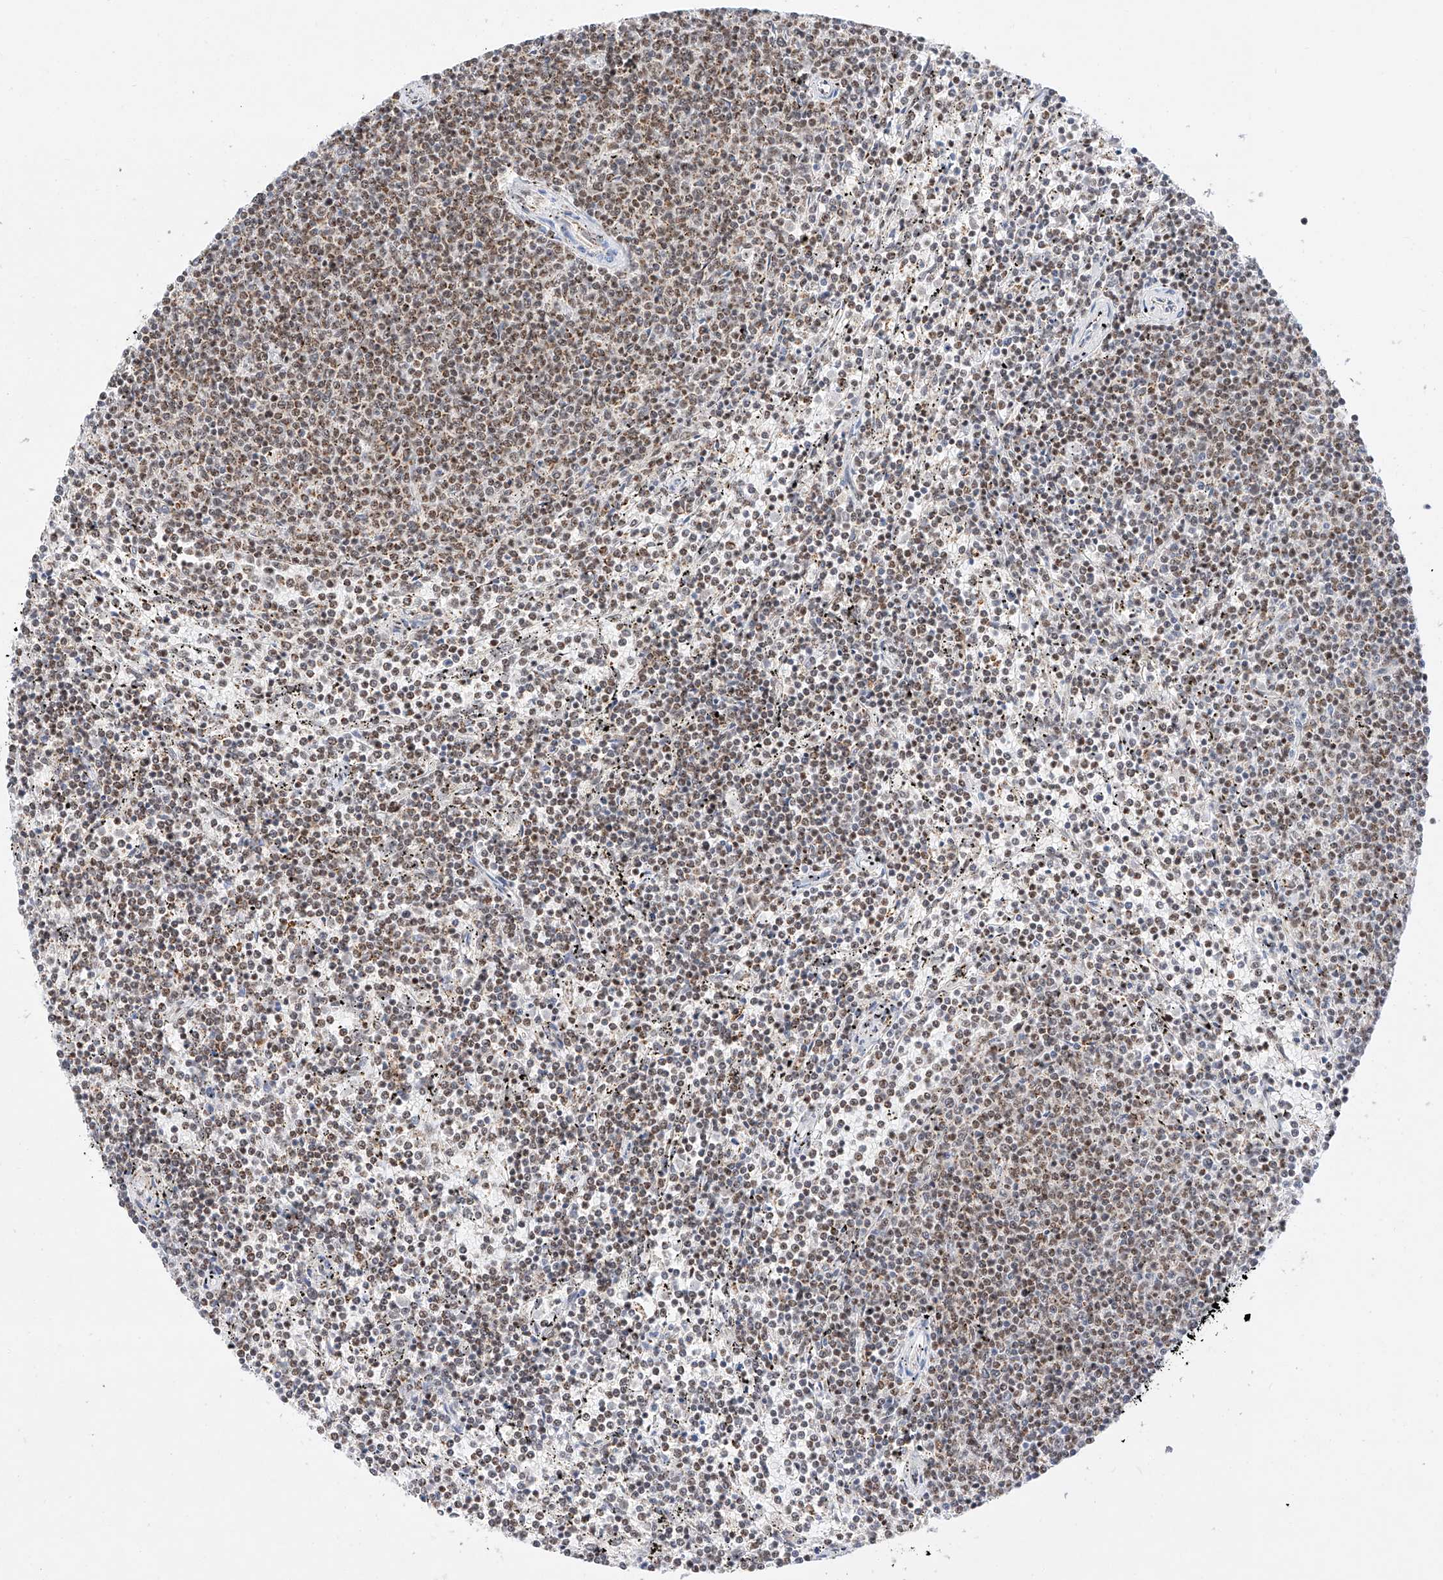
{"staining": {"intensity": "weak", "quantity": "25%-75%", "location": "nuclear"}, "tissue": "lymphoma", "cell_type": "Tumor cells", "image_type": "cancer", "snomed": [{"axis": "morphology", "description": "Malignant lymphoma, non-Hodgkin's type, Low grade"}, {"axis": "topography", "description": "Spleen"}], "caption": "Immunohistochemical staining of low-grade malignant lymphoma, non-Hodgkin's type demonstrates low levels of weak nuclear protein expression in about 25%-75% of tumor cells.", "gene": "NRF1", "patient": {"sex": "female", "age": 50}}